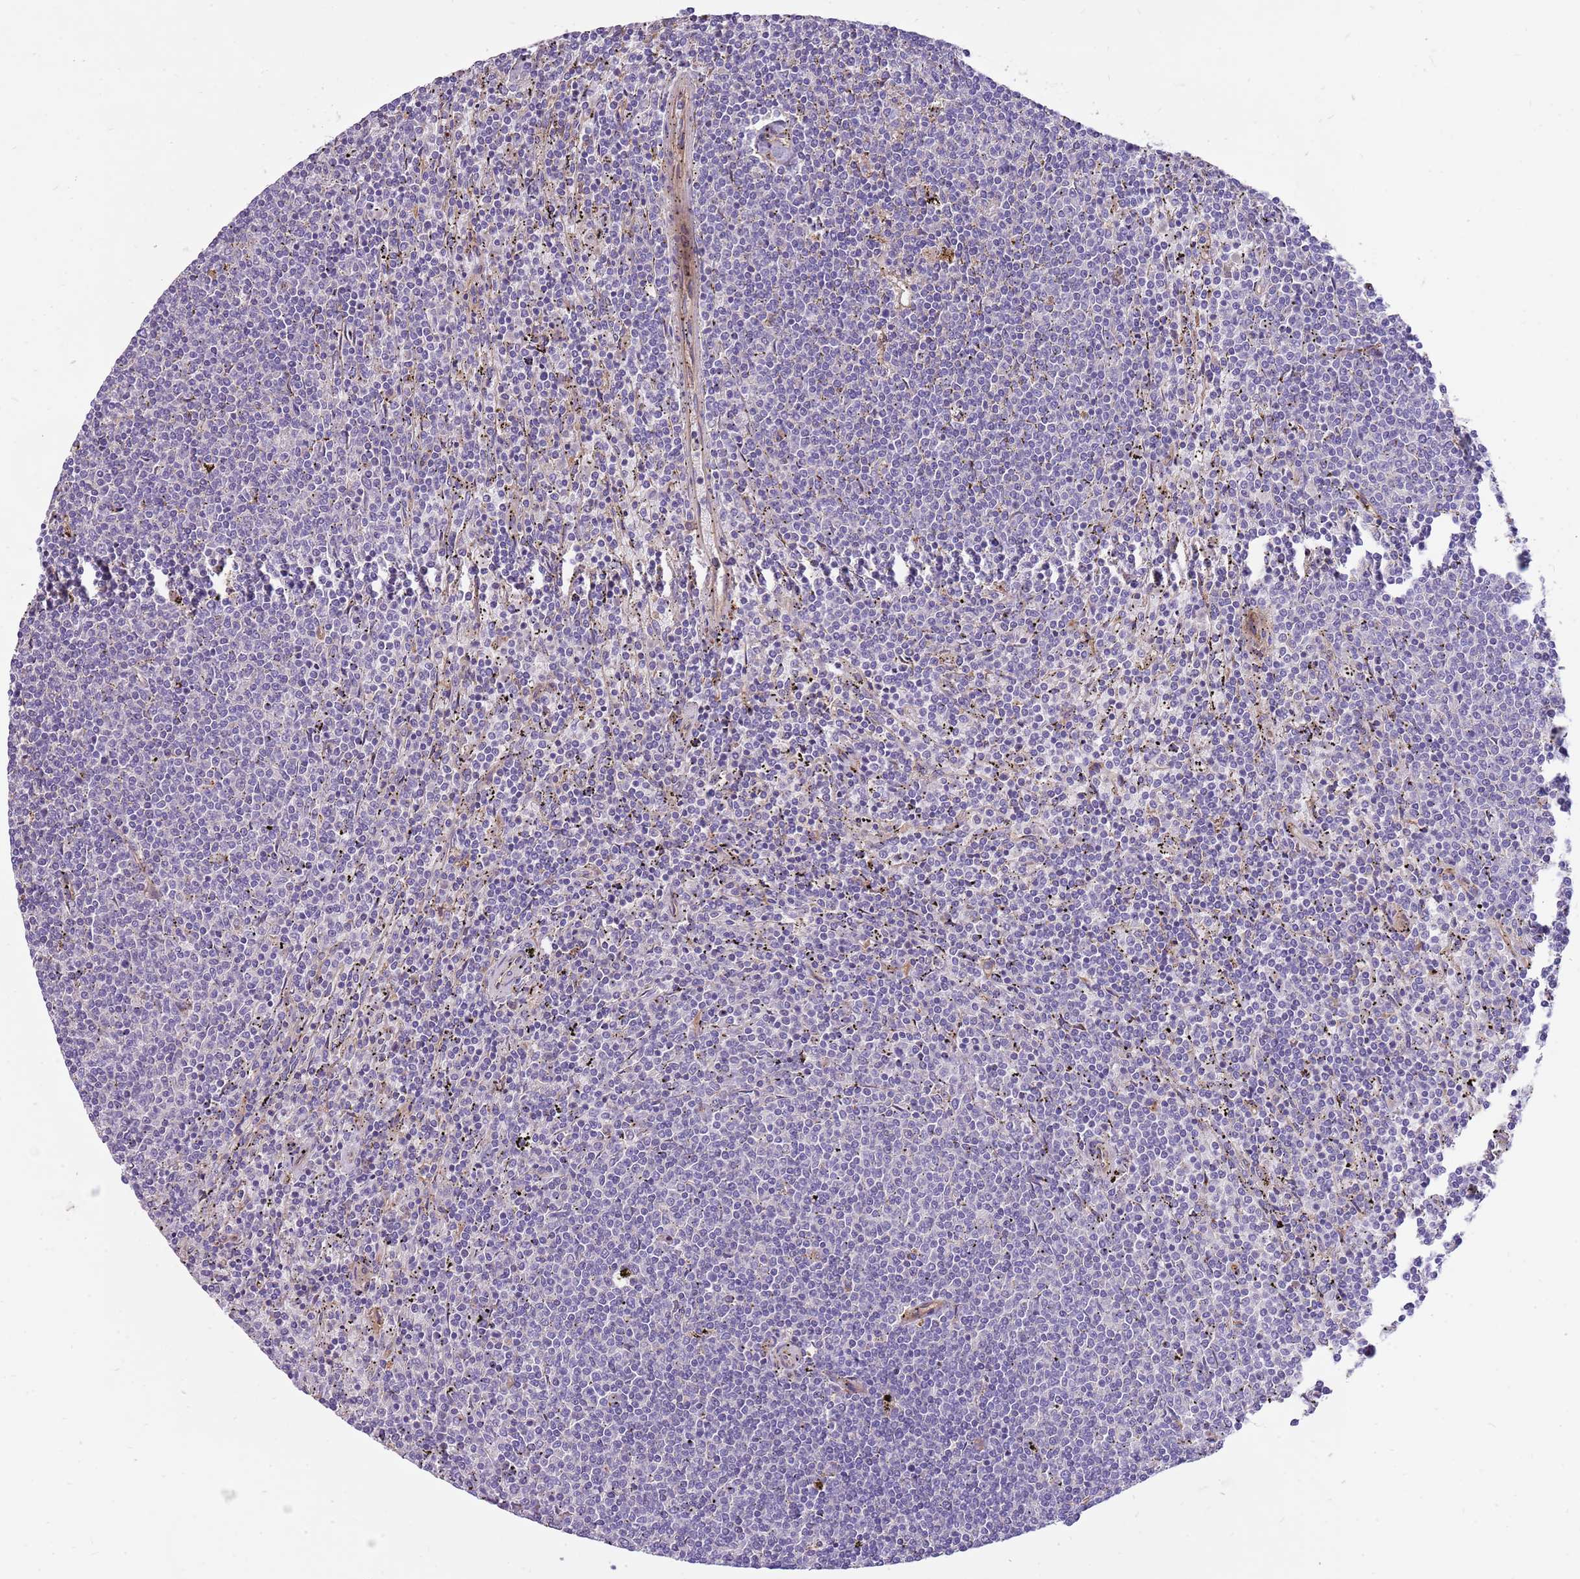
{"staining": {"intensity": "negative", "quantity": "none", "location": "none"}, "tissue": "lymphoma", "cell_type": "Tumor cells", "image_type": "cancer", "snomed": [{"axis": "morphology", "description": "Malignant lymphoma, non-Hodgkin's type, Low grade"}, {"axis": "topography", "description": "Spleen"}], "caption": "The immunohistochemistry (IHC) micrograph has no significant positivity in tumor cells of low-grade malignant lymphoma, non-Hodgkin's type tissue.", "gene": "NTN4", "patient": {"sex": "female", "age": 50}}